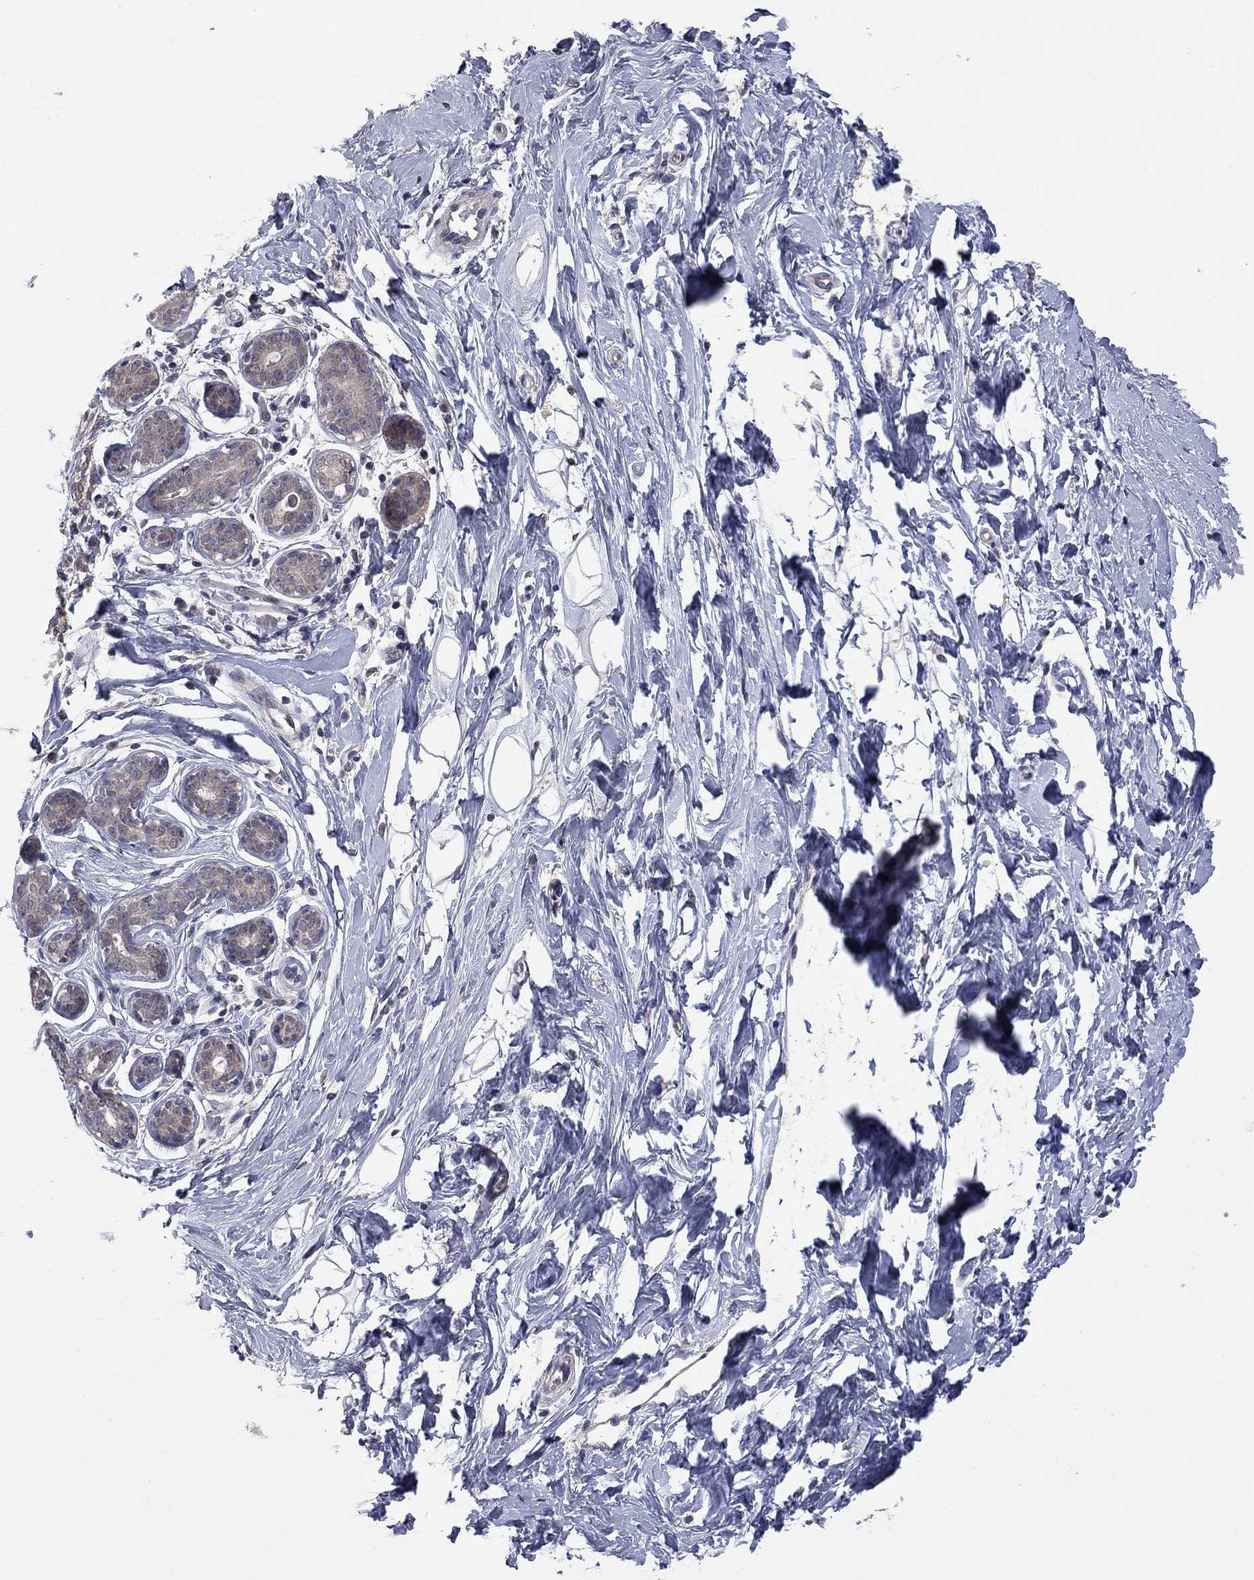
{"staining": {"intensity": "negative", "quantity": "none", "location": "none"}, "tissue": "breast", "cell_type": "Adipocytes", "image_type": "normal", "snomed": [{"axis": "morphology", "description": "Normal tissue, NOS"}, {"axis": "topography", "description": "Breast"}], "caption": "Adipocytes are negative for protein expression in normal human breast. (DAB (3,3'-diaminobenzidine) immunohistochemistry (IHC), high magnification).", "gene": "FABP12", "patient": {"sex": "female", "age": 37}}